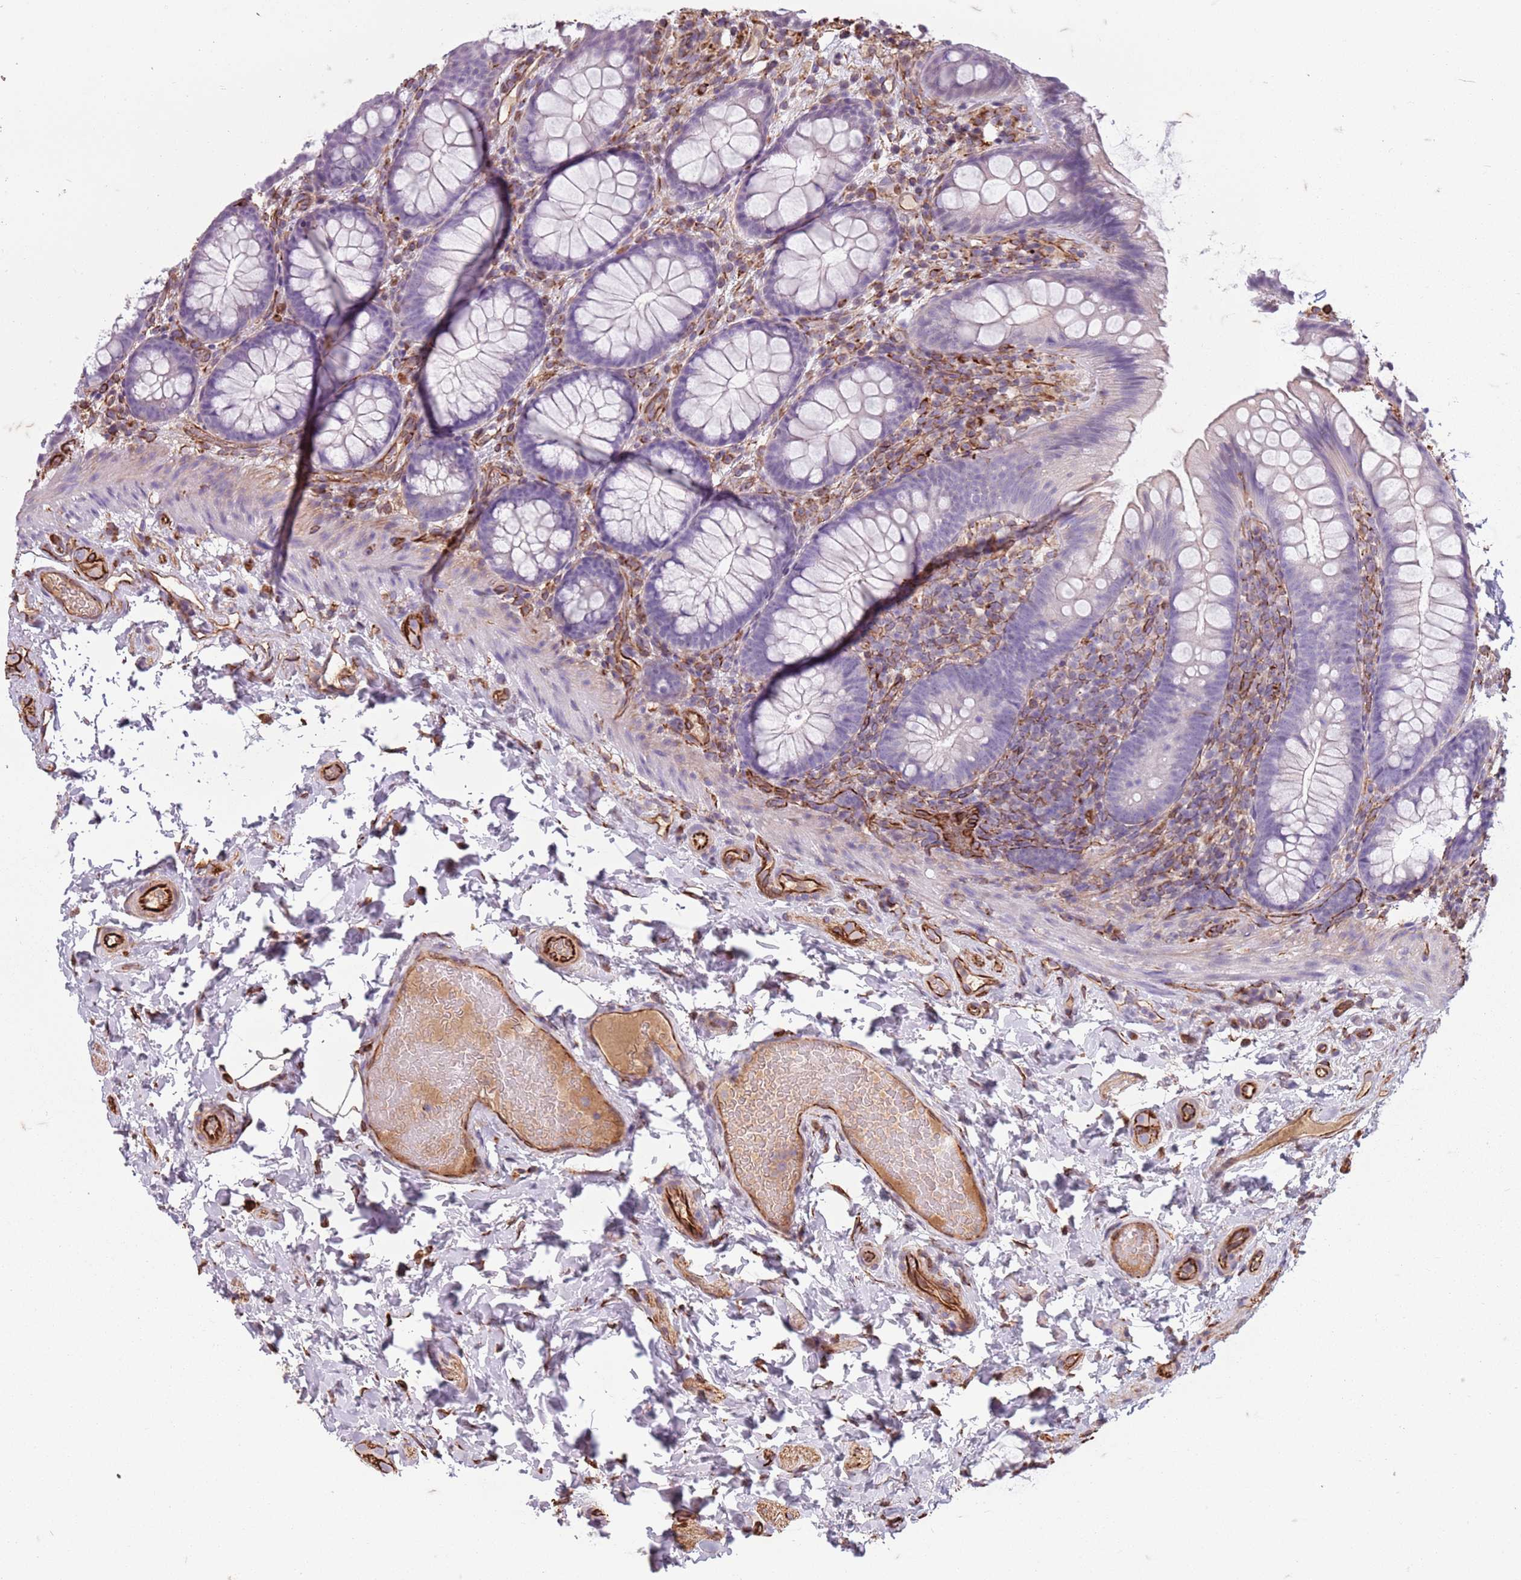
{"staining": {"intensity": "strong", "quantity": ">75%", "location": "cytoplasmic/membranous"}, "tissue": "colon", "cell_type": "Endothelial cells", "image_type": "normal", "snomed": [{"axis": "morphology", "description": "Normal tissue, NOS"}, {"axis": "topography", "description": "Colon"}], "caption": "DAB (3,3'-diaminobenzidine) immunohistochemical staining of normal human colon displays strong cytoplasmic/membranous protein positivity in approximately >75% of endothelial cells.", "gene": "TAS2R38", "patient": {"sex": "male", "age": 46}}